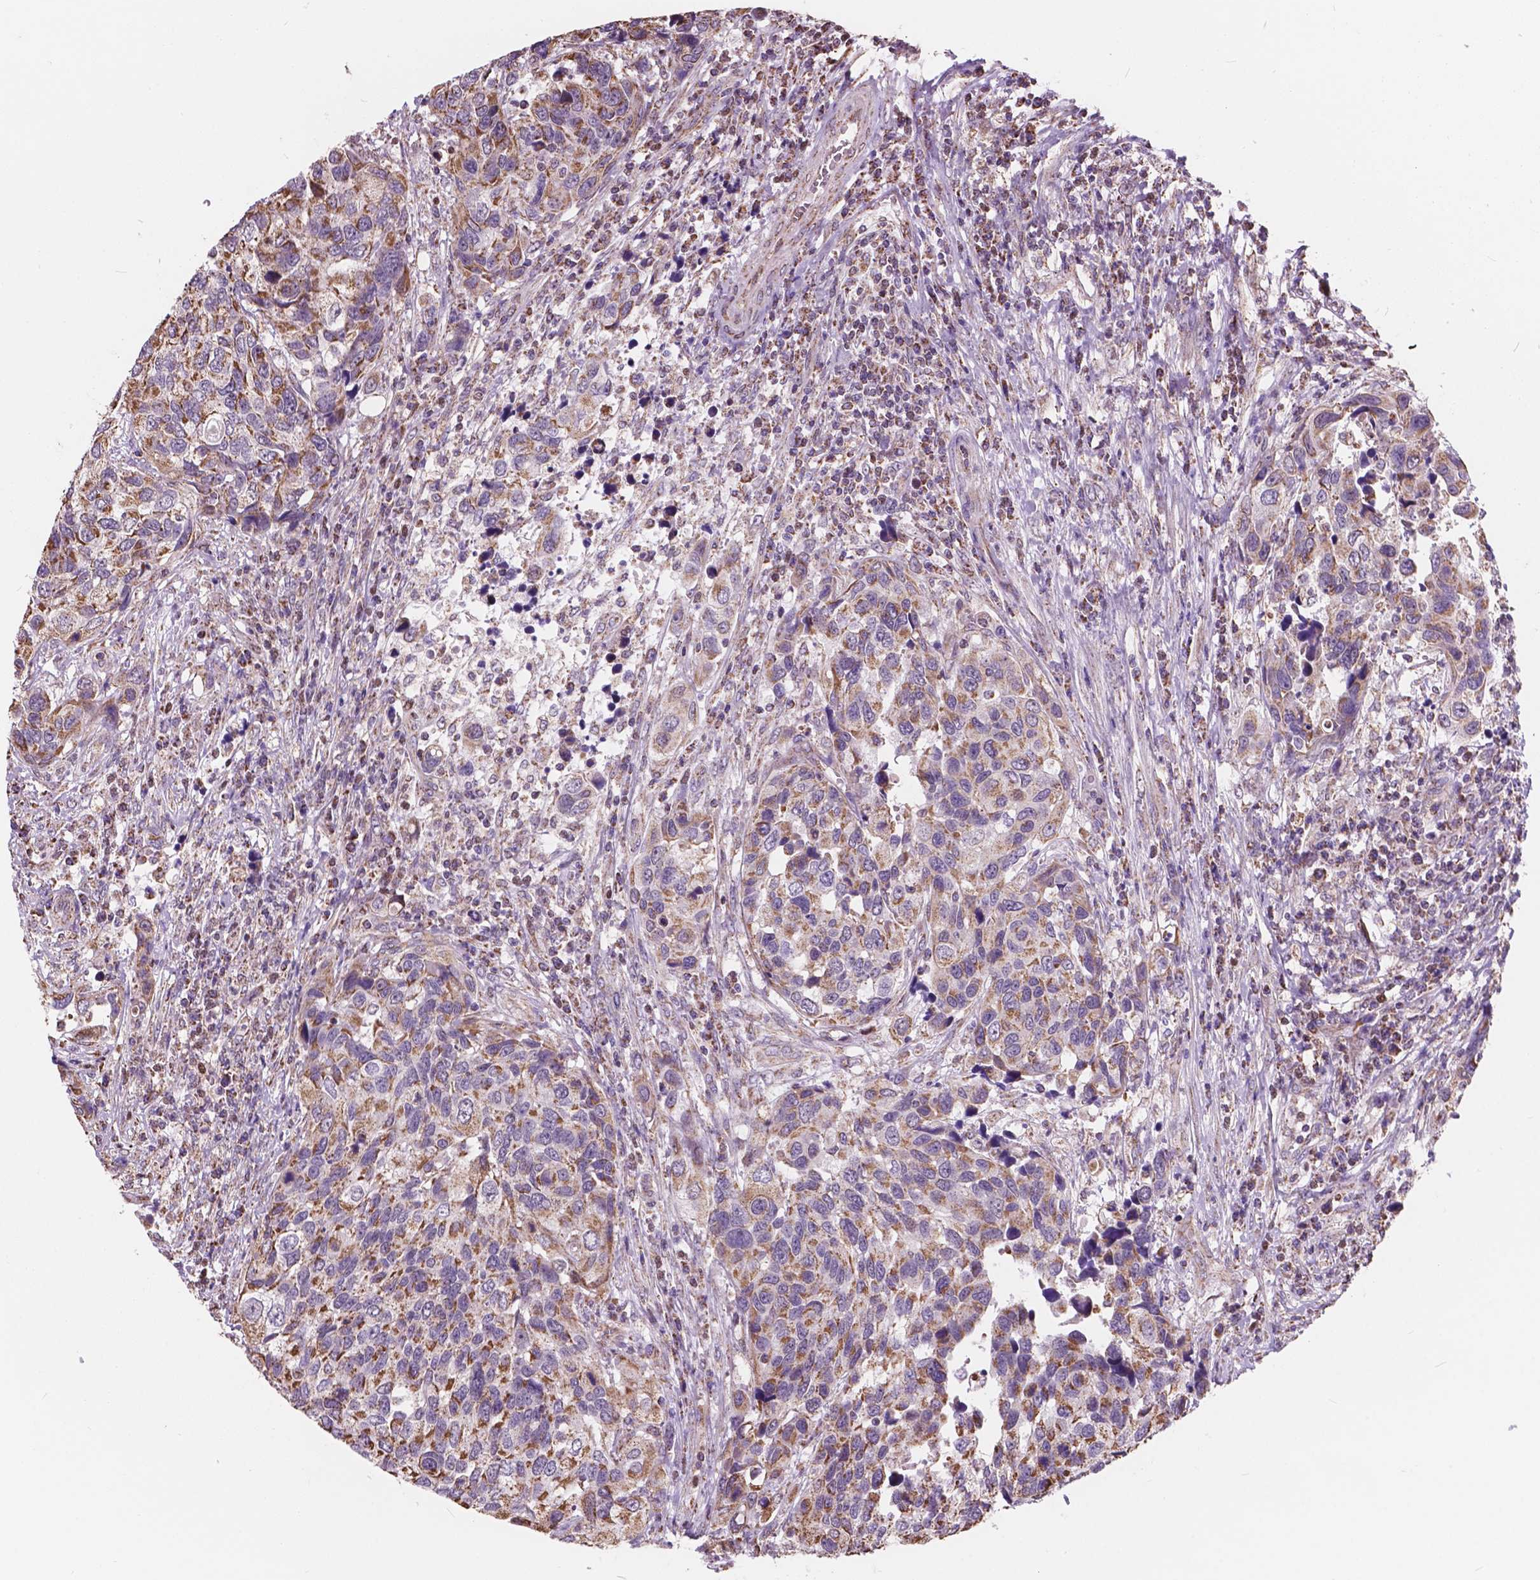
{"staining": {"intensity": "moderate", "quantity": ">75%", "location": "cytoplasmic/membranous"}, "tissue": "urothelial cancer", "cell_type": "Tumor cells", "image_type": "cancer", "snomed": [{"axis": "morphology", "description": "Urothelial carcinoma, High grade"}, {"axis": "topography", "description": "Urinary bladder"}], "caption": "Immunohistochemical staining of urothelial cancer demonstrates medium levels of moderate cytoplasmic/membranous protein positivity in about >75% of tumor cells.", "gene": "SCOC", "patient": {"sex": "male", "age": 60}}